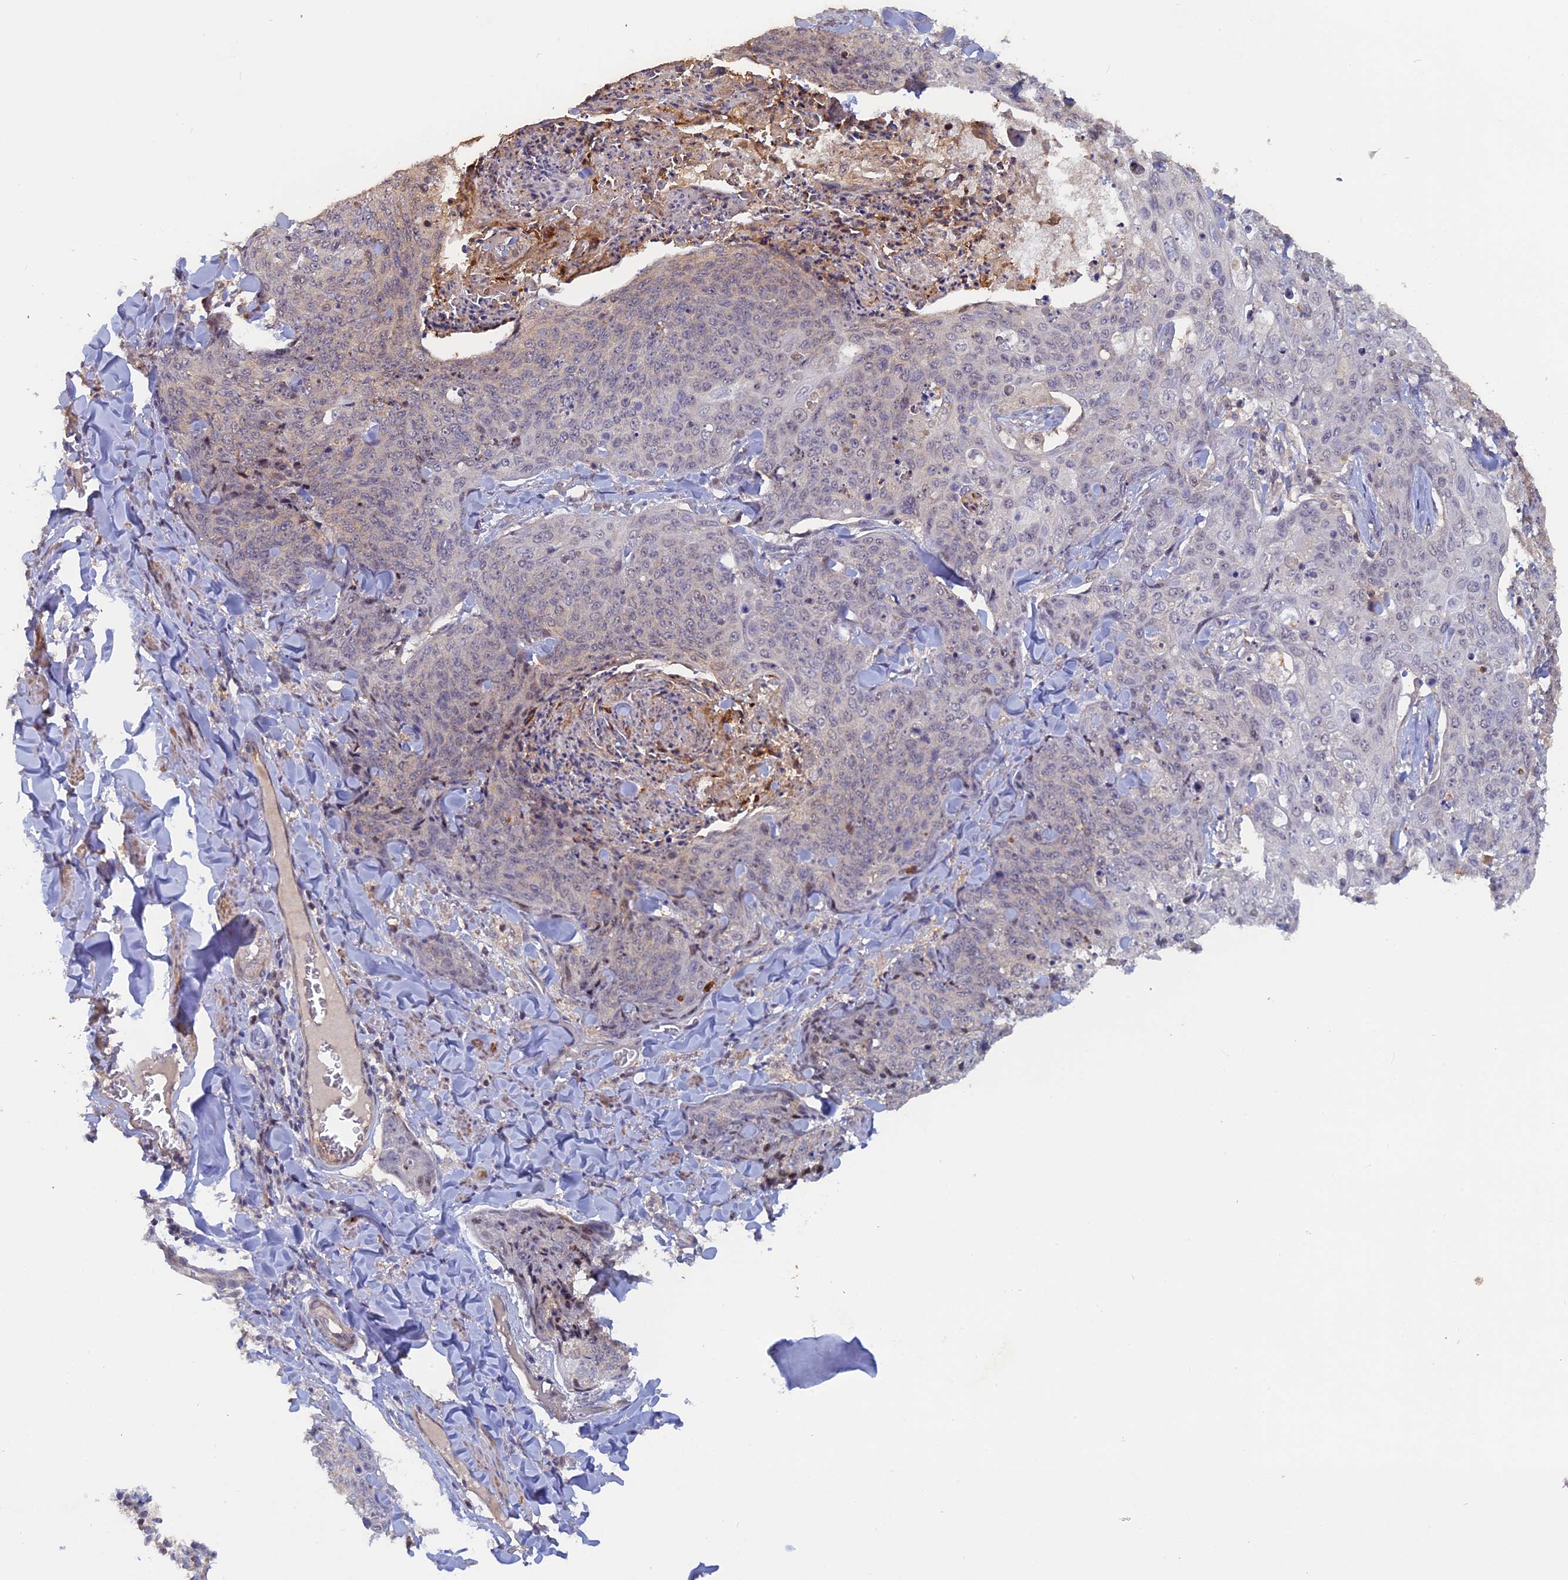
{"staining": {"intensity": "negative", "quantity": "none", "location": "none"}, "tissue": "skin cancer", "cell_type": "Tumor cells", "image_type": "cancer", "snomed": [{"axis": "morphology", "description": "Squamous cell carcinoma, NOS"}, {"axis": "topography", "description": "Skin"}, {"axis": "topography", "description": "Vulva"}], "caption": "This is a histopathology image of immunohistochemistry staining of skin cancer, which shows no staining in tumor cells.", "gene": "FAM98C", "patient": {"sex": "female", "age": 85}}